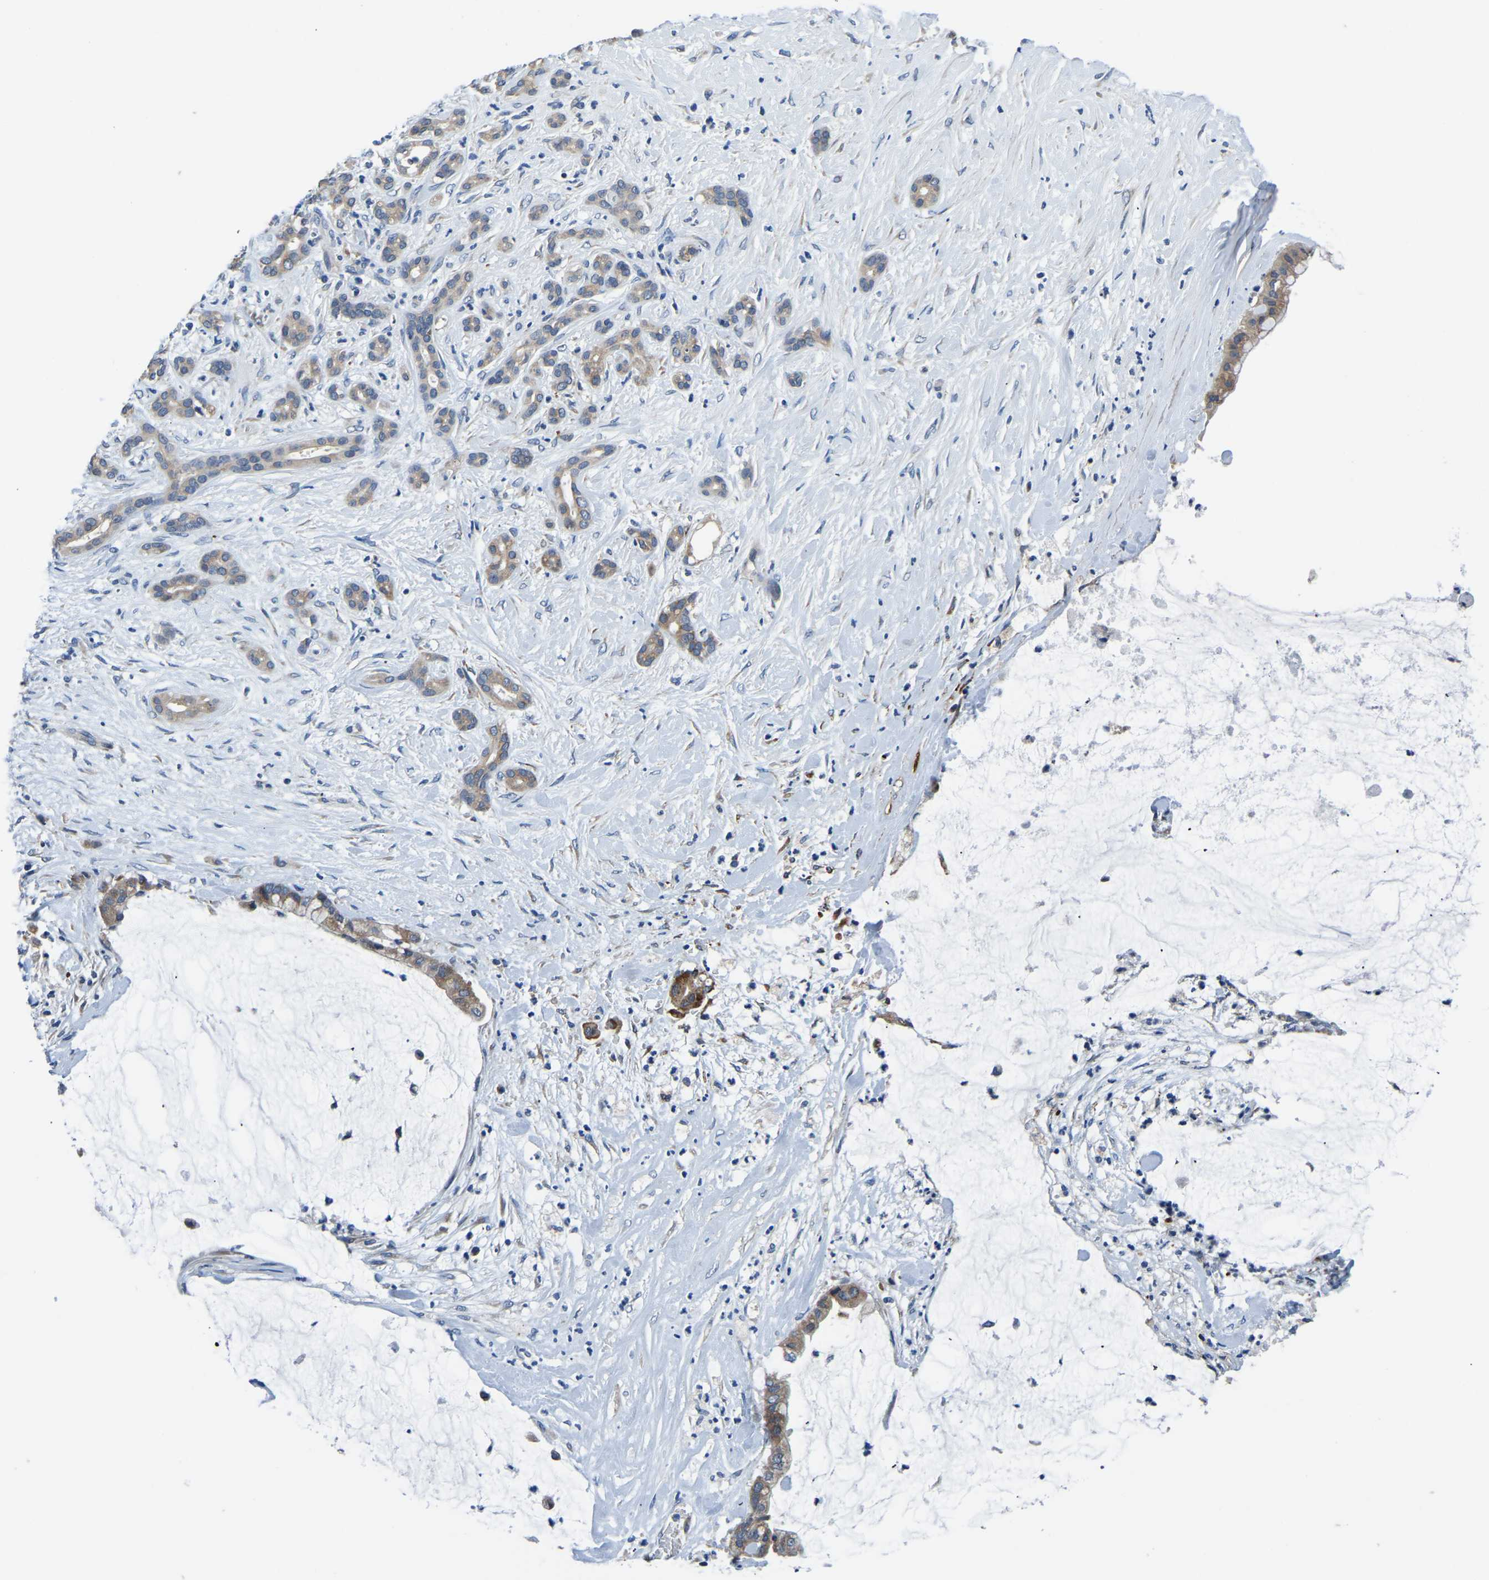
{"staining": {"intensity": "weak", "quantity": ">75%", "location": "cytoplasmic/membranous"}, "tissue": "pancreatic cancer", "cell_type": "Tumor cells", "image_type": "cancer", "snomed": [{"axis": "morphology", "description": "Adenocarcinoma, NOS"}, {"axis": "topography", "description": "Pancreas"}], "caption": "Adenocarcinoma (pancreatic) stained with a brown dye demonstrates weak cytoplasmic/membranous positive staining in approximately >75% of tumor cells.", "gene": "LIAS", "patient": {"sex": "male", "age": 41}}